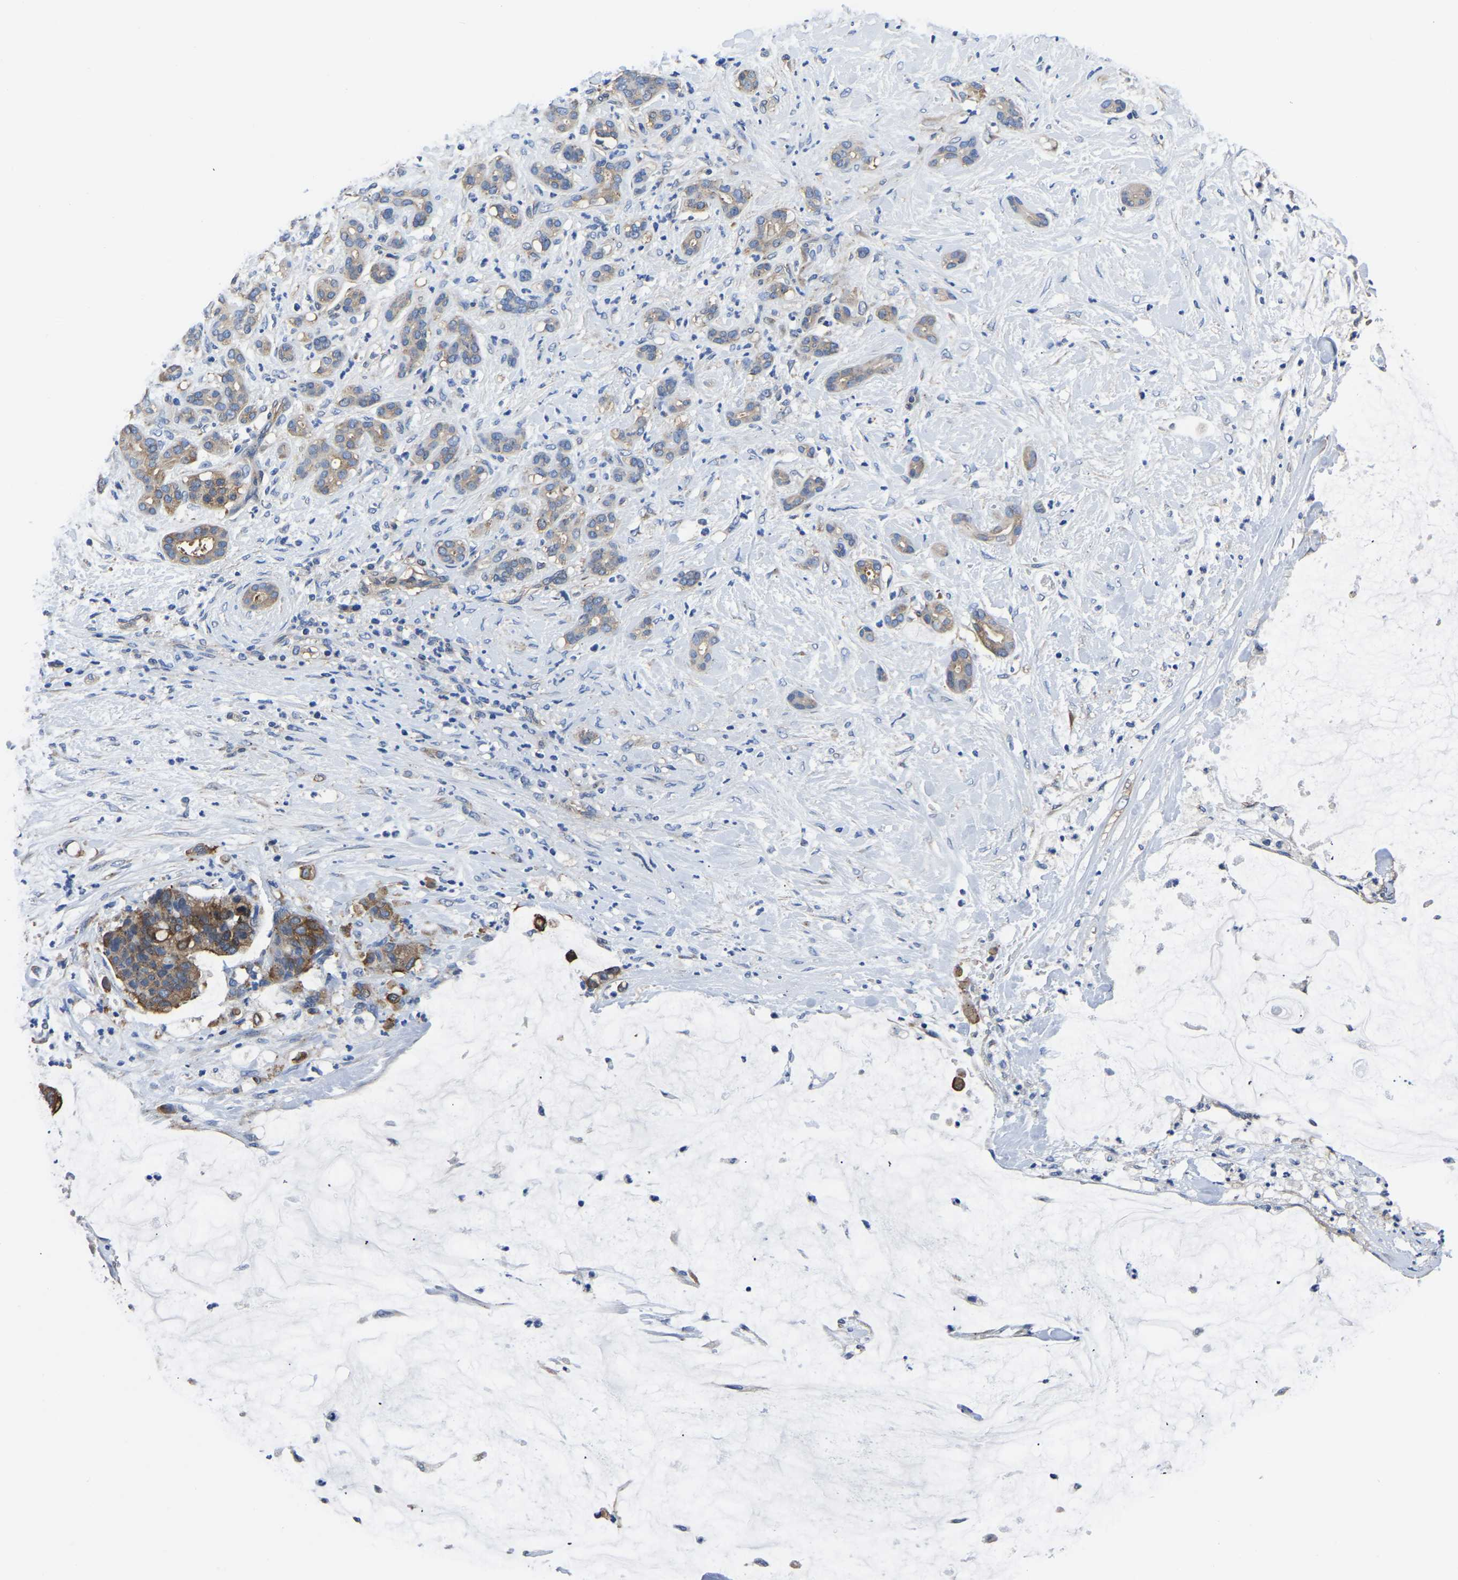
{"staining": {"intensity": "moderate", "quantity": ">75%", "location": "cytoplasmic/membranous"}, "tissue": "pancreatic cancer", "cell_type": "Tumor cells", "image_type": "cancer", "snomed": [{"axis": "morphology", "description": "Adenocarcinoma, NOS"}, {"axis": "topography", "description": "Pancreas"}], "caption": "Tumor cells display medium levels of moderate cytoplasmic/membranous expression in about >75% of cells in adenocarcinoma (pancreatic).", "gene": "TFG", "patient": {"sex": "male", "age": 41}}